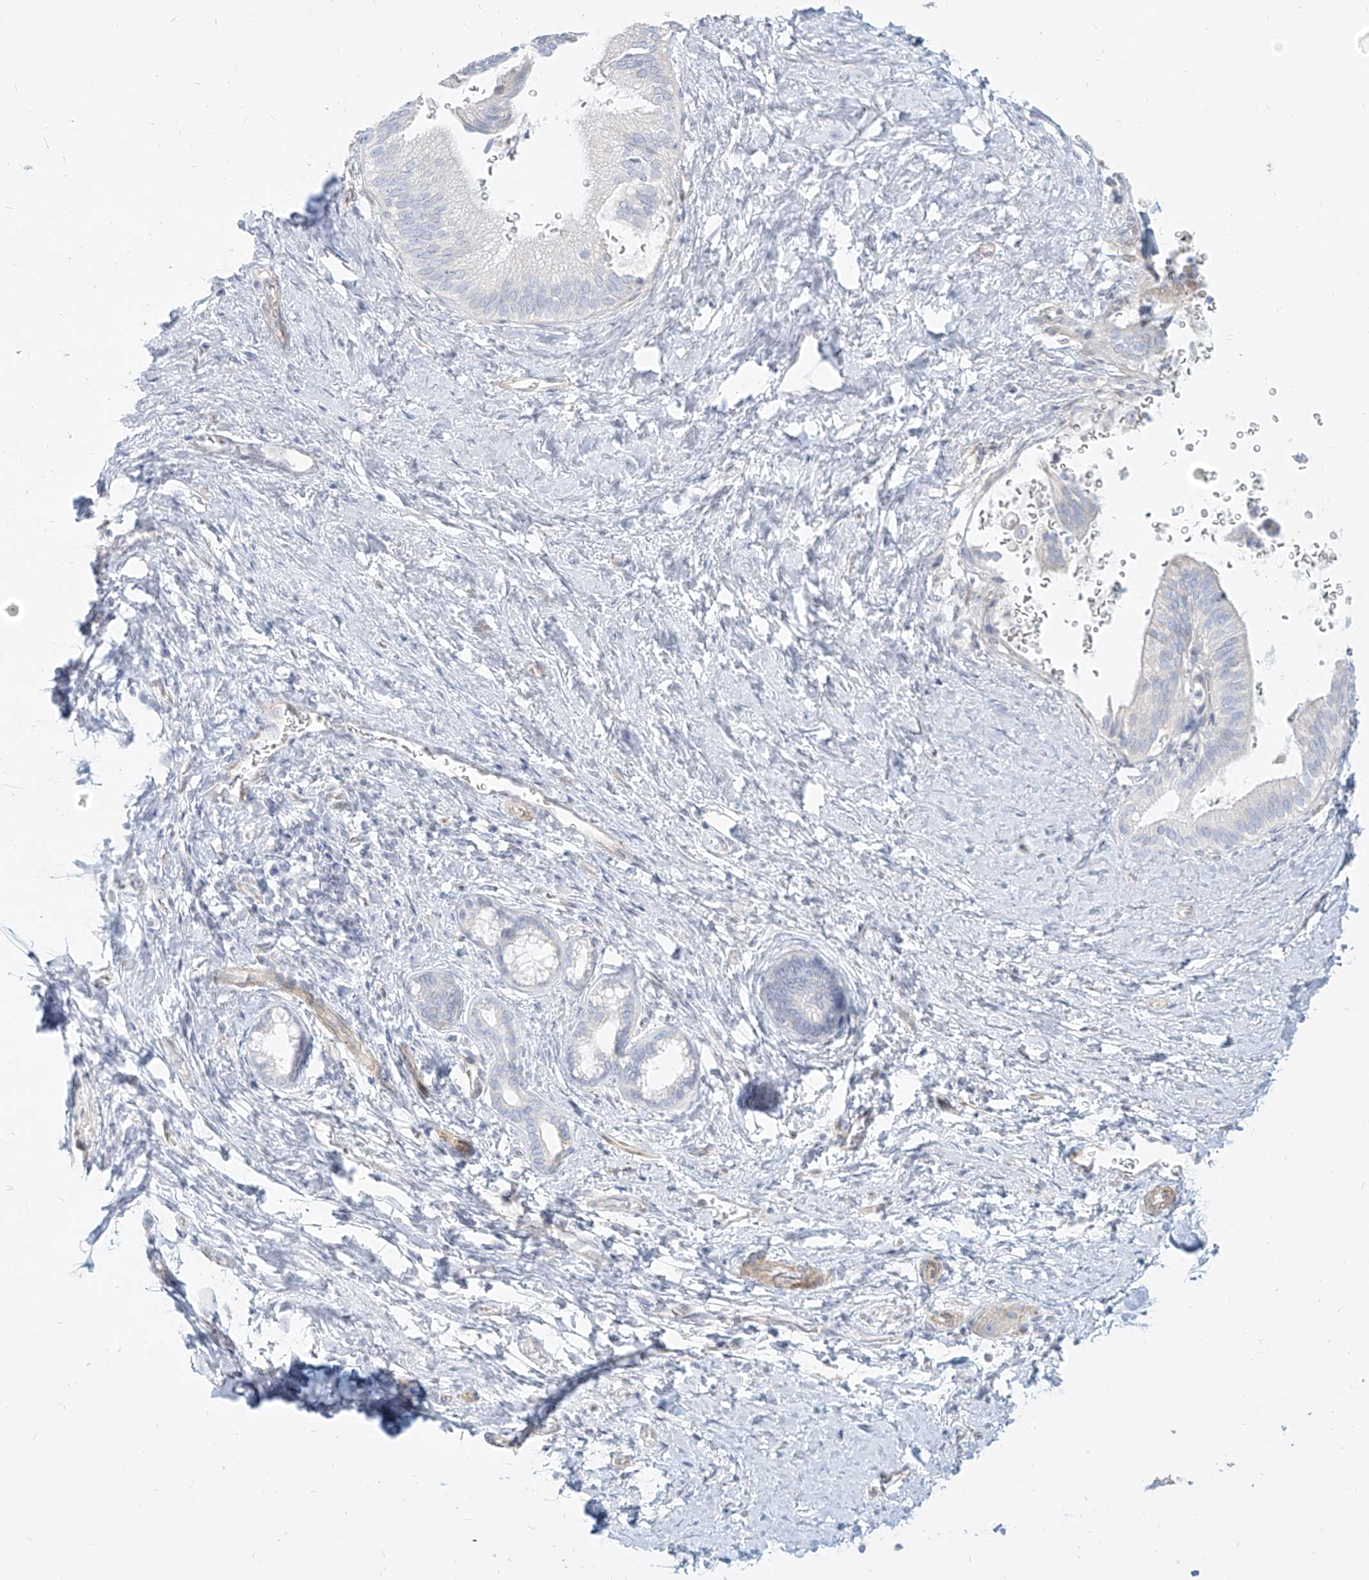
{"staining": {"intensity": "negative", "quantity": "none", "location": "none"}, "tissue": "pancreatic cancer", "cell_type": "Tumor cells", "image_type": "cancer", "snomed": [{"axis": "morphology", "description": "Adenocarcinoma, NOS"}, {"axis": "topography", "description": "Pancreas"}], "caption": "Immunohistochemical staining of pancreatic cancer displays no significant expression in tumor cells. (Immunohistochemistry (ihc), brightfield microscopy, high magnification).", "gene": "ITPKB", "patient": {"sex": "female", "age": 72}}